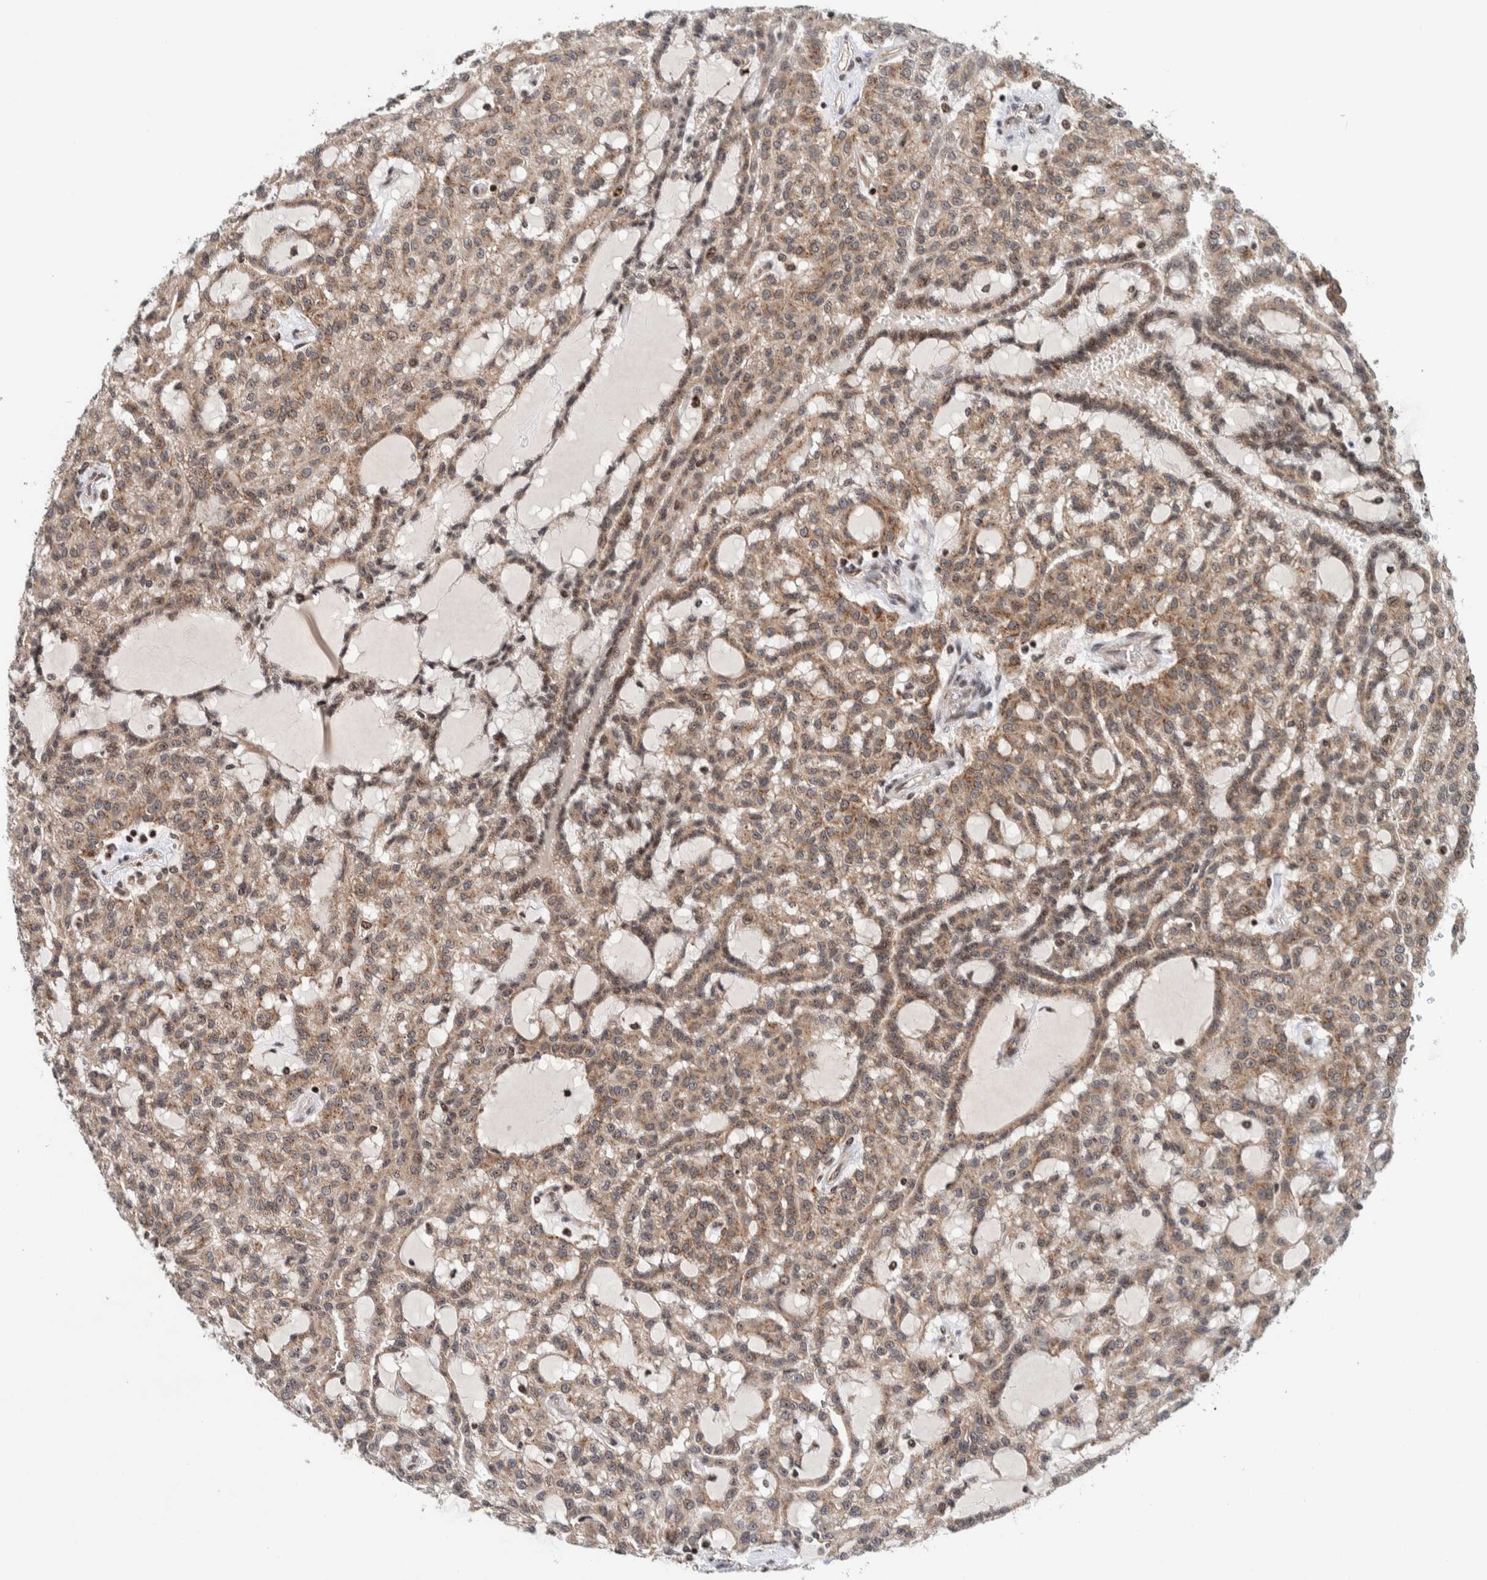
{"staining": {"intensity": "moderate", "quantity": ">75%", "location": "cytoplasmic/membranous"}, "tissue": "renal cancer", "cell_type": "Tumor cells", "image_type": "cancer", "snomed": [{"axis": "morphology", "description": "Adenocarcinoma, NOS"}, {"axis": "topography", "description": "Kidney"}], "caption": "The photomicrograph exhibits a brown stain indicating the presence of a protein in the cytoplasmic/membranous of tumor cells in renal adenocarcinoma.", "gene": "CCDC182", "patient": {"sex": "male", "age": 63}}